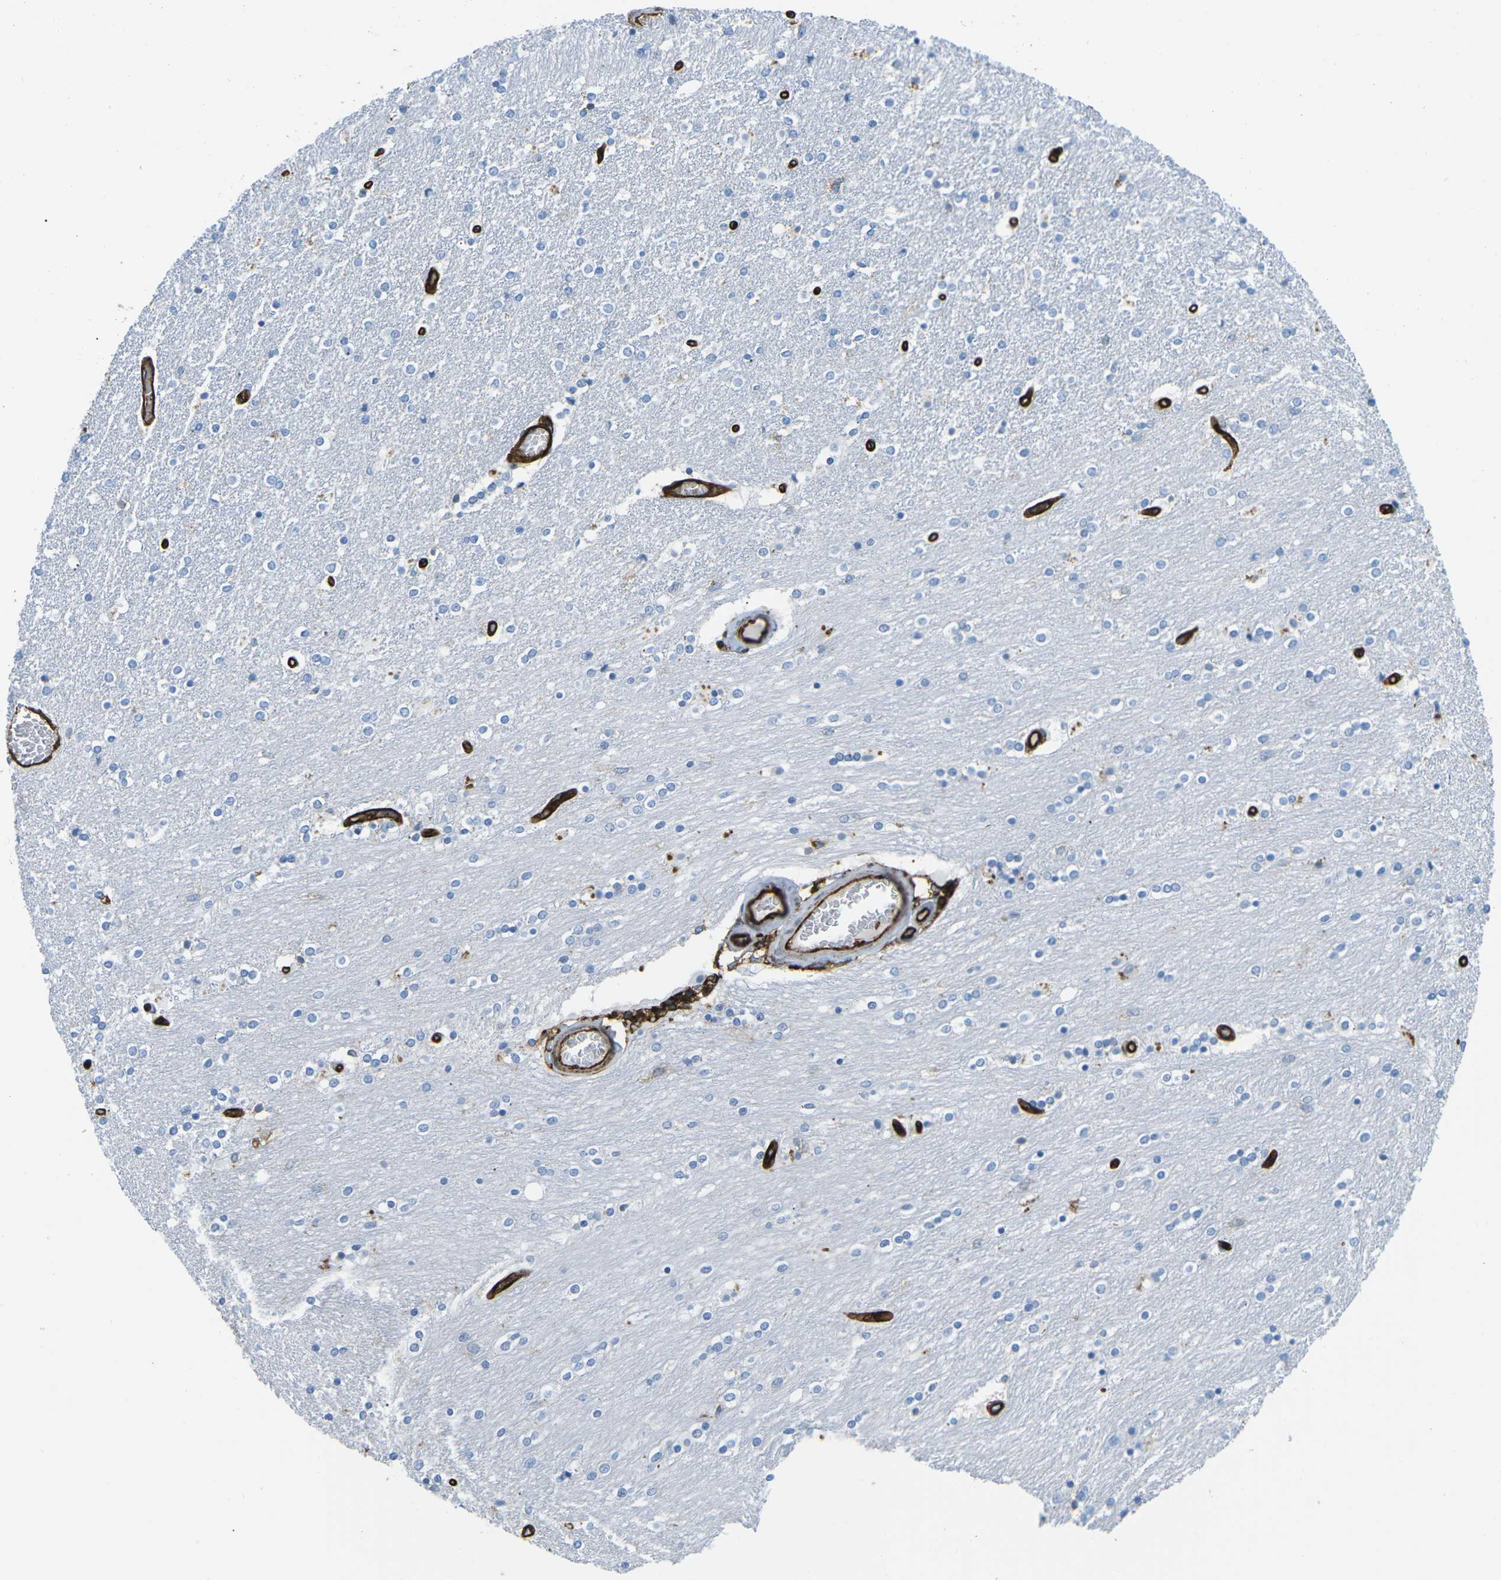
{"staining": {"intensity": "negative", "quantity": "none", "location": "none"}, "tissue": "caudate", "cell_type": "Glial cells", "image_type": "normal", "snomed": [{"axis": "morphology", "description": "Normal tissue, NOS"}, {"axis": "topography", "description": "Lateral ventricle wall"}], "caption": "The immunohistochemistry photomicrograph has no significant staining in glial cells of caudate. Brightfield microscopy of immunohistochemistry stained with DAB (3,3'-diaminobenzidine) (brown) and hematoxylin (blue), captured at high magnification.", "gene": "HLA", "patient": {"sex": "female", "age": 54}}